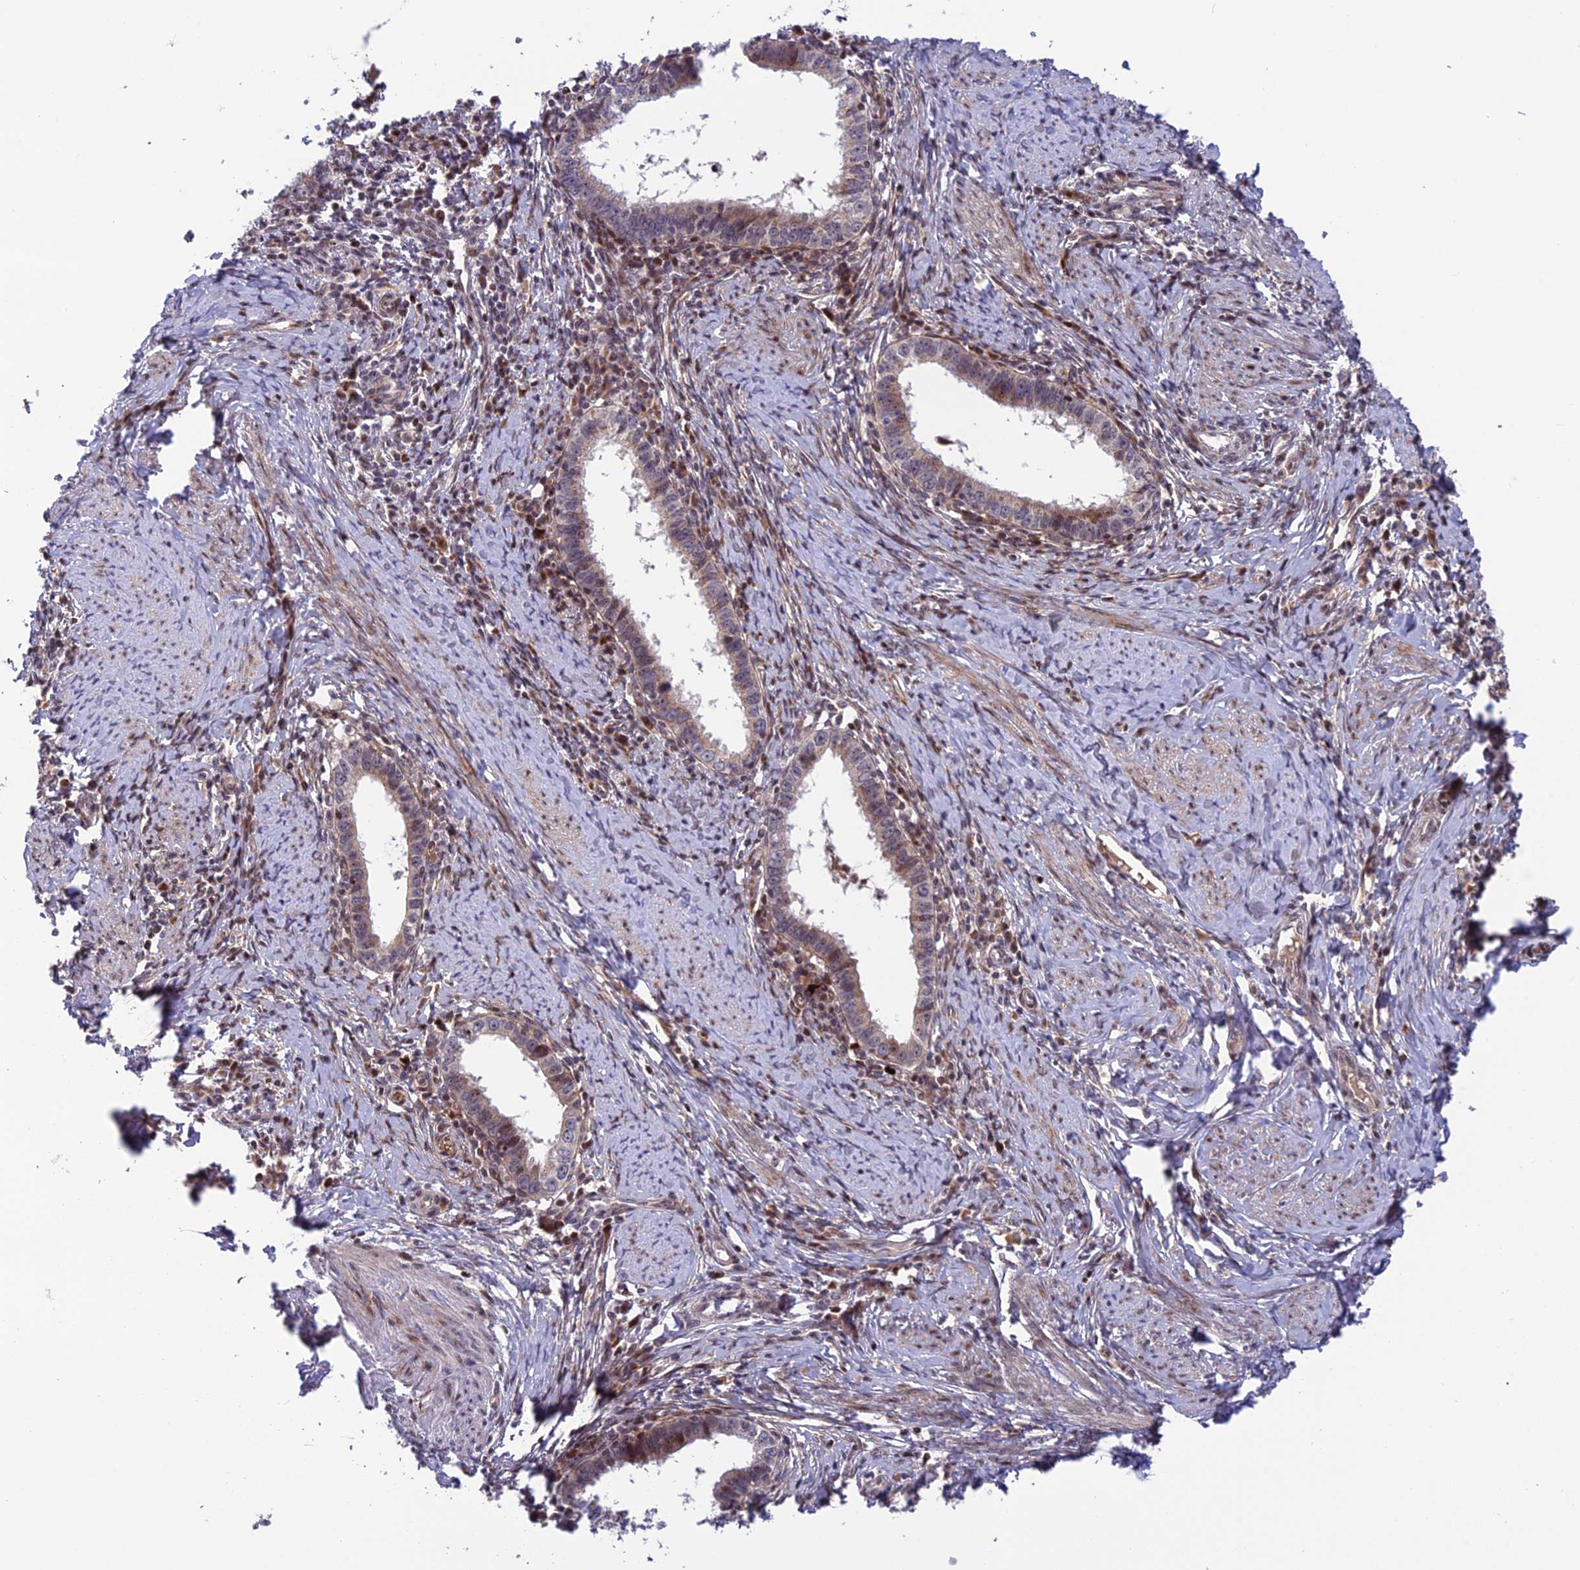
{"staining": {"intensity": "weak", "quantity": "<25%", "location": "cytoplasmic/membranous,nuclear"}, "tissue": "cervical cancer", "cell_type": "Tumor cells", "image_type": "cancer", "snomed": [{"axis": "morphology", "description": "Adenocarcinoma, NOS"}, {"axis": "topography", "description": "Cervix"}], "caption": "Immunohistochemistry (IHC) histopathology image of neoplastic tissue: cervical cancer stained with DAB exhibits no significant protein staining in tumor cells. The staining is performed using DAB (3,3'-diaminobenzidine) brown chromogen with nuclei counter-stained in using hematoxylin.", "gene": "SMIM7", "patient": {"sex": "female", "age": 36}}